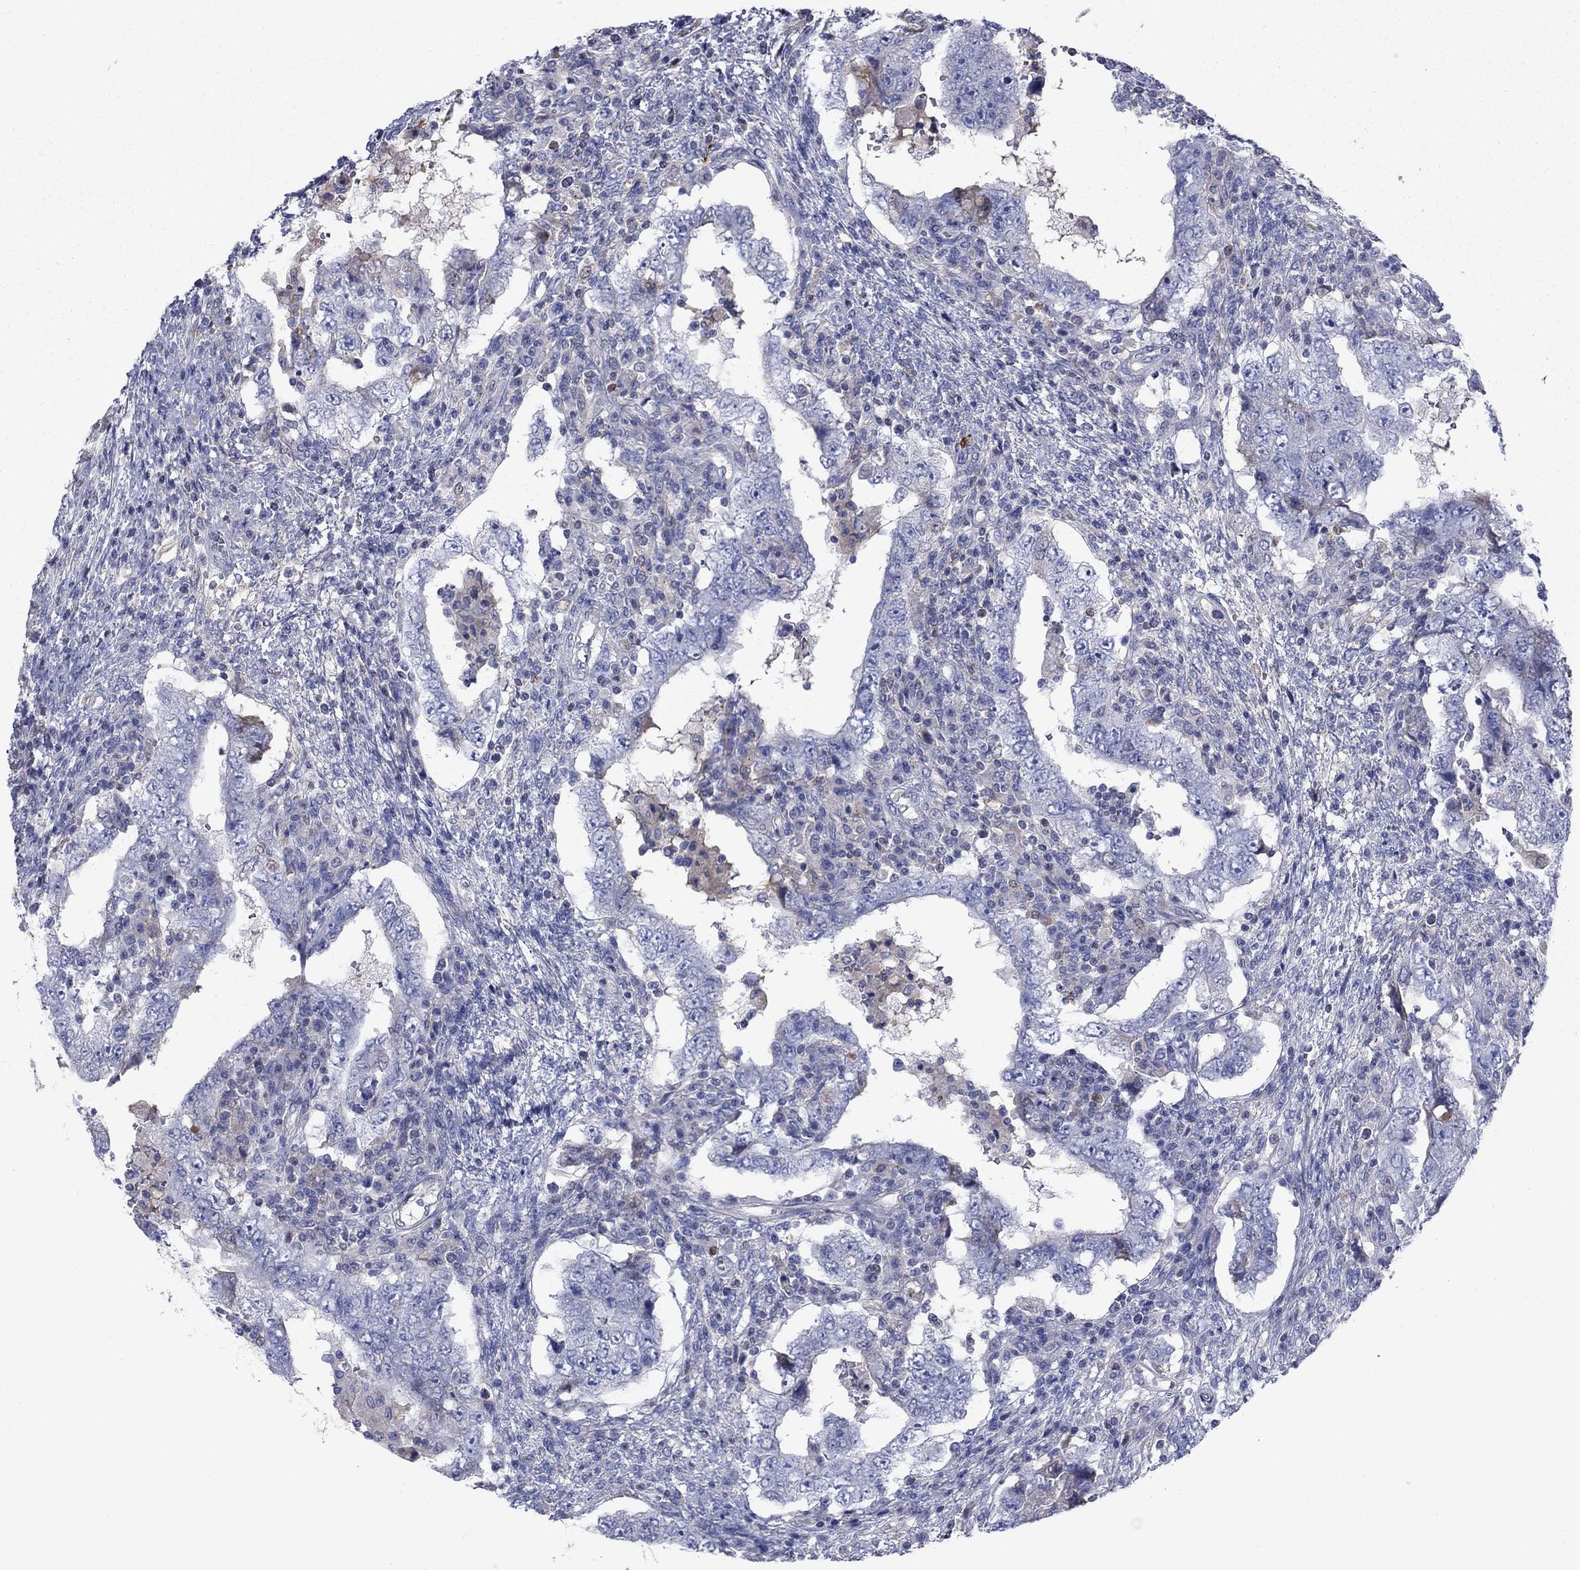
{"staining": {"intensity": "negative", "quantity": "none", "location": "none"}, "tissue": "testis cancer", "cell_type": "Tumor cells", "image_type": "cancer", "snomed": [{"axis": "morphology", "description": "Carcinoma, Embryonal, NOS"}, {"axis": "topography", "description": "Testis"}], "caption": "Tumor cells are negative for brown protein staining in testis embryonal carcinoma.", "gene": "GRHPR", "patient": {"sex": "male", "age": 26}}